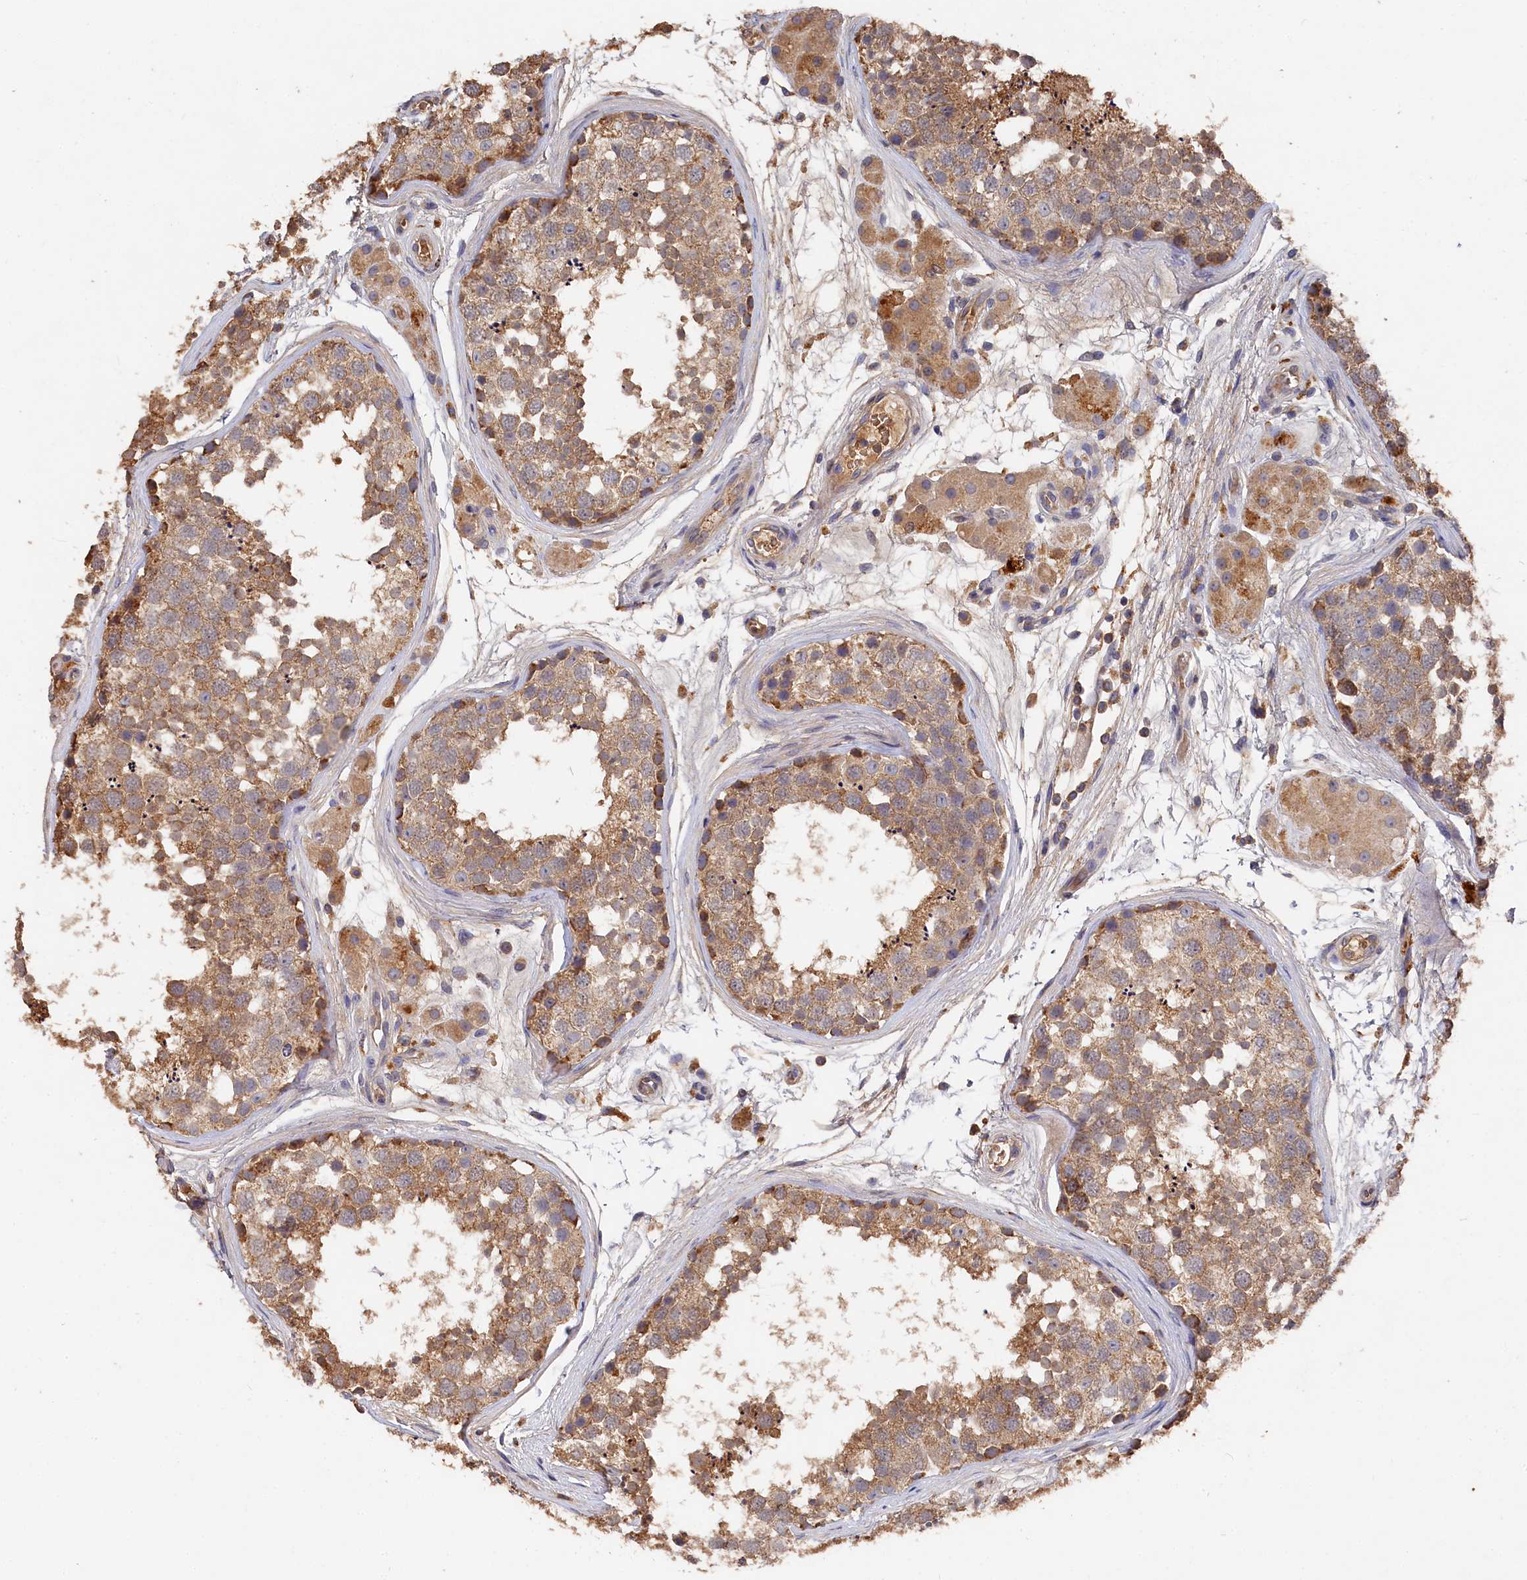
{"staining": {"intensity": "moderate", "quantity": ">75%", "location": "cytoplasmic/membranous"}, "tissue": "testis", "cell_type": "Cells in seminiferous ducts", "image_type": "normal", "snomed": [{"axis": "morphology", "description": "Normal tissue, NOS"}, {"axis": "topography", "description": "Testis"}], "caption": "Immunohistochemistry photomicrograph of normal testis: testis stained using immunohistochemistry (IHC) shows medium levels of moderate protein expression localized specifically in the cytoplasmic/membranous of cells in seminiferous ducts, appearing as a cytoplasmic/membranous brown color.", "gene": "DHRS11", "patient": {"sex": "male", "age": 56}}